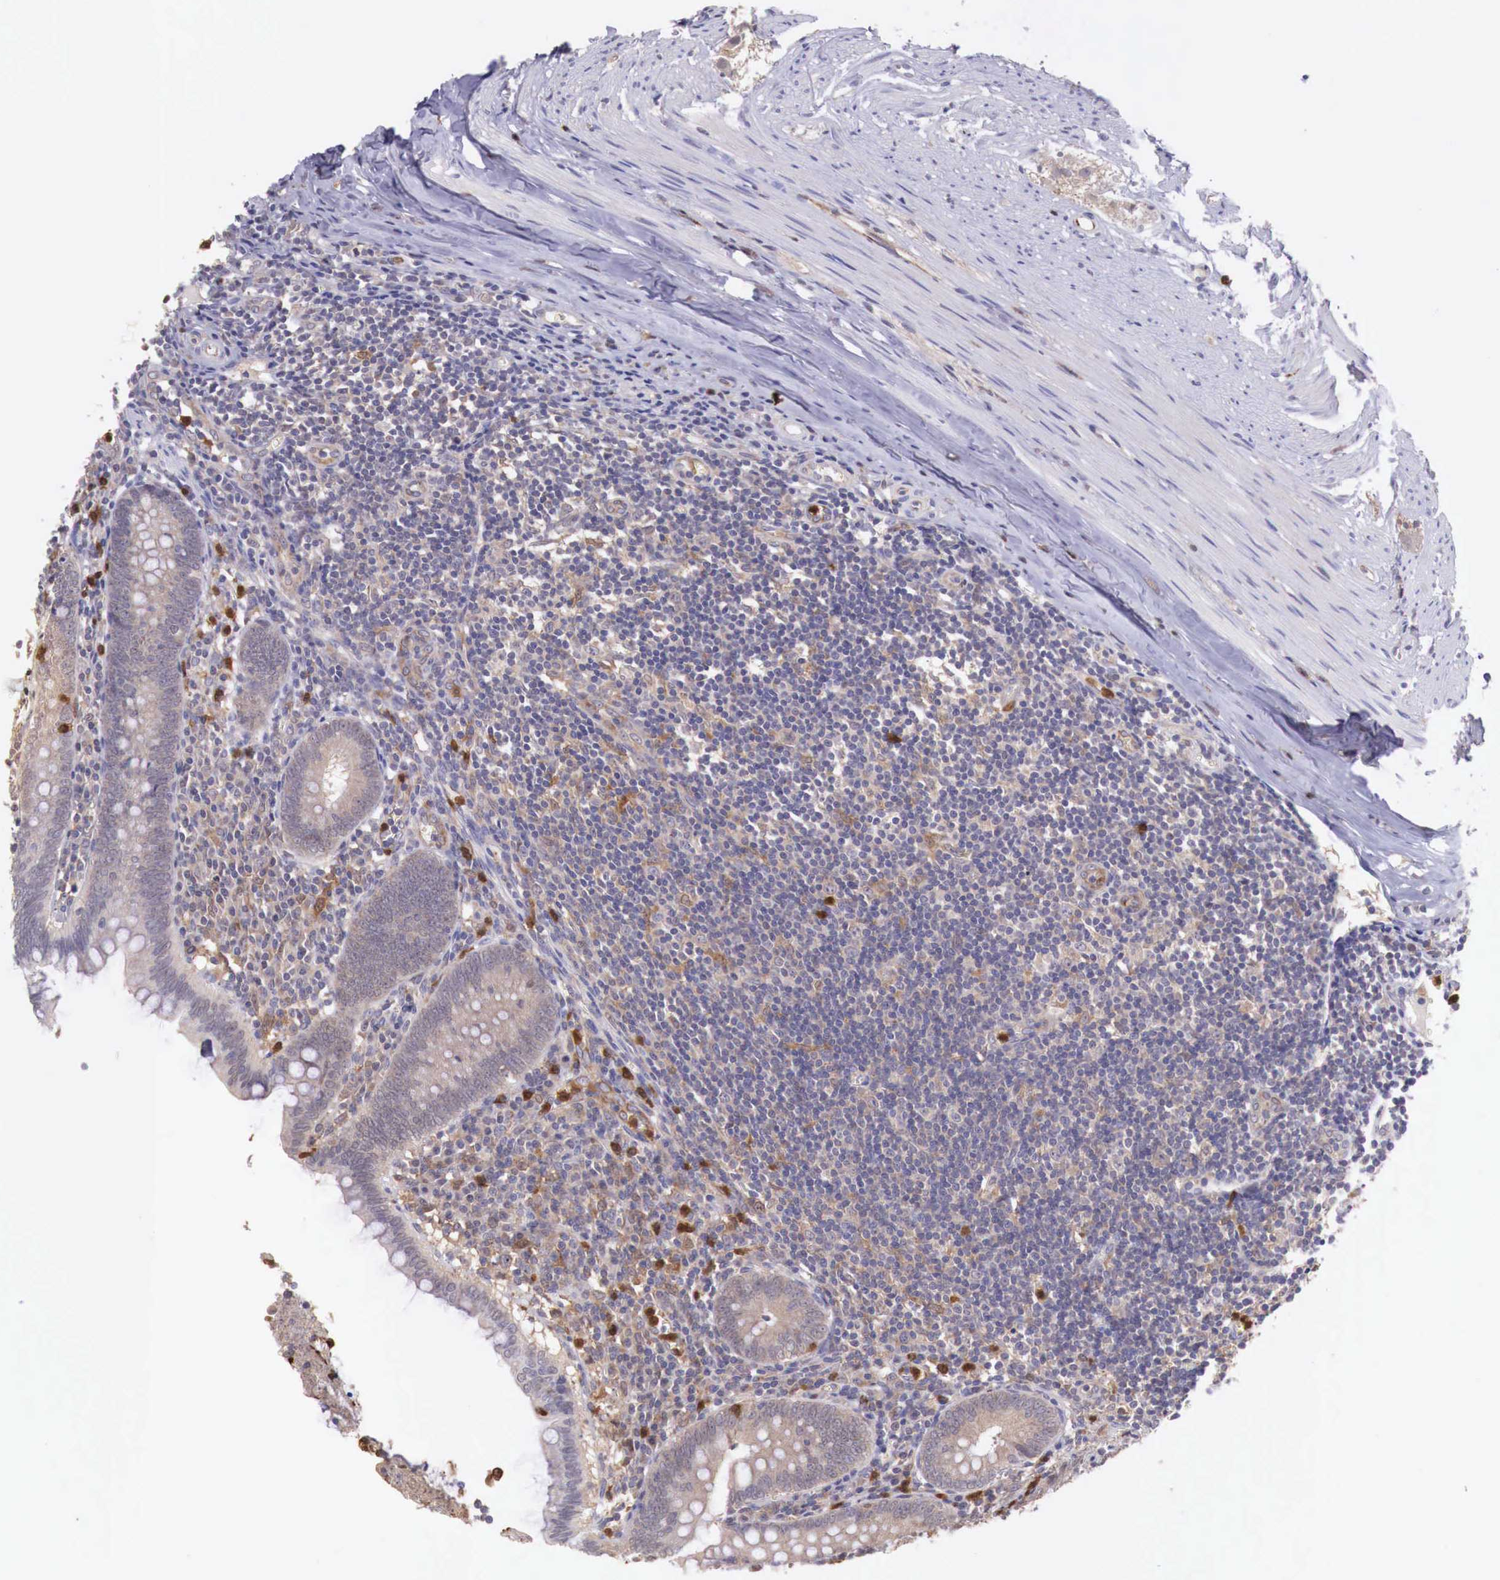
{"staining": {"intensity": "weak", "quantity": ">75%", "location": "cytoplasmic/membranous"}, "tissue": "appendix", "cell_type": "Glandular cells", "image_type": "normal", "snomed": [{"axis": "morphology", "description": "Normal tissue, NOS"}, {"axis": "topography", "description": "Appendix"}], "caption": "This is an image of IHC staining of normal appendix, which shows weak expression in the cytoplasmic/membranous of glandular cells.", "gene": "GAB2", "patient": {"sex": "female", "age": 19}}